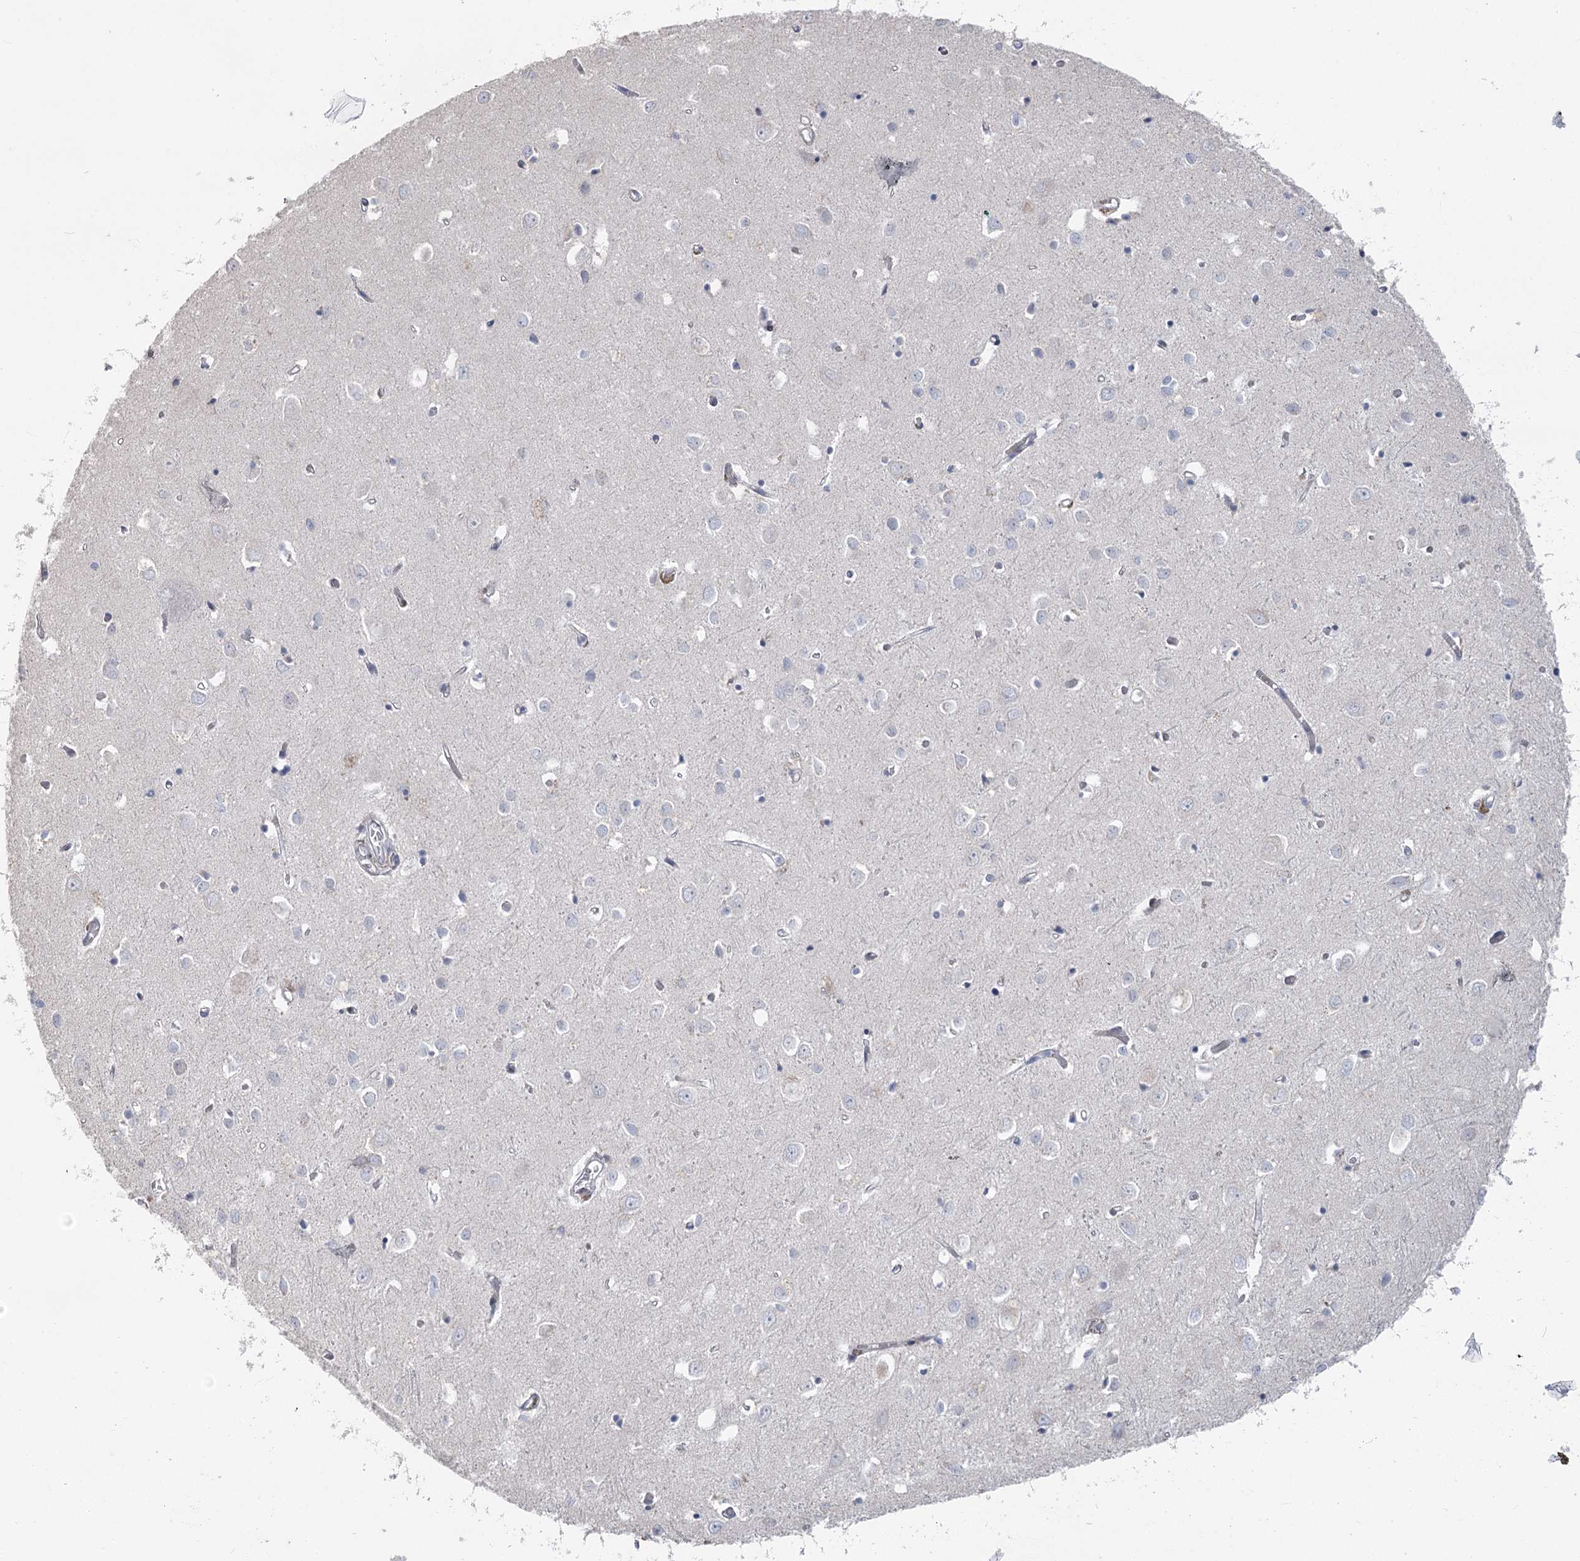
{"staining": {"intensity": "negative", "quantity": "none", "location": "none"}, "tissue": "cerebral cortex", "cell_type": "Endothelial cells", "image_type": "normal", "snomed": [{"axis": "morphology", "description": "Normal tissue, NOS"}, {"axis": "topography", "description": "Cerebral cortex"}], "caption": "The photomicrograph demonstrates no significant expression in endothelial cells of cerebral cortex.", "gene": "ABITRAM", "patient": {"sex": "female", "age": 64}}